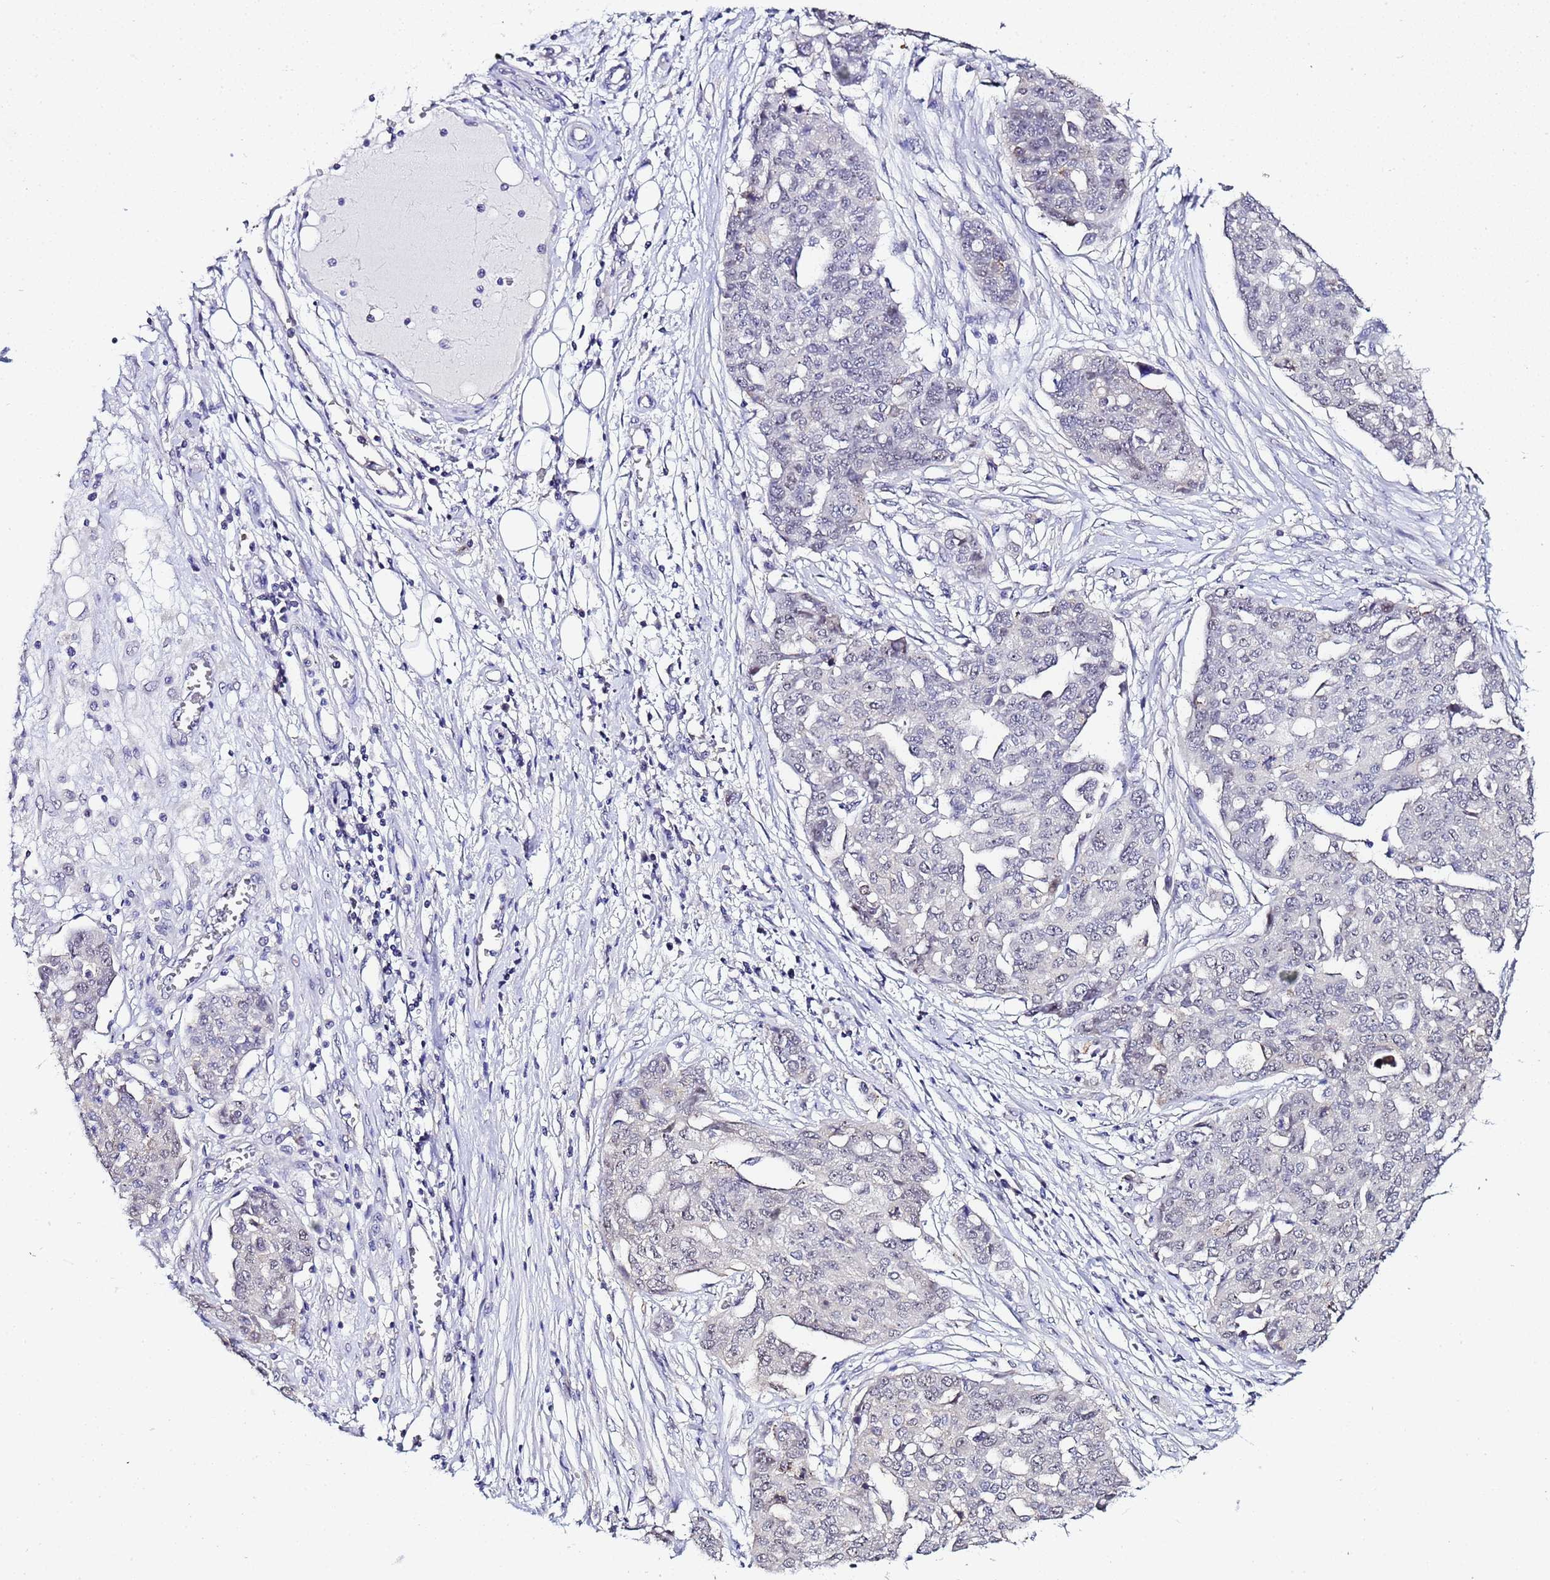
{"staining": {"intensity": "negative", "quantity": "none", "location": "none"}, "tissue": "ovarian cancer", "cell_type": "Tumor cells", "image_type": "cancer", "snomed": [{"axis": "morphology", "description": "Cystadenocarcinoma, serous, NOS"}, {"axis": "topography", "description": "Soft tissue"}, {"axis": "topography", "description": "Ovary"}], "caption": "An image of human ovarian cancer is negative for staining in tumor cells.", "gene": "ACTL6B", "patient": {"sex": "female", "age": 57}}